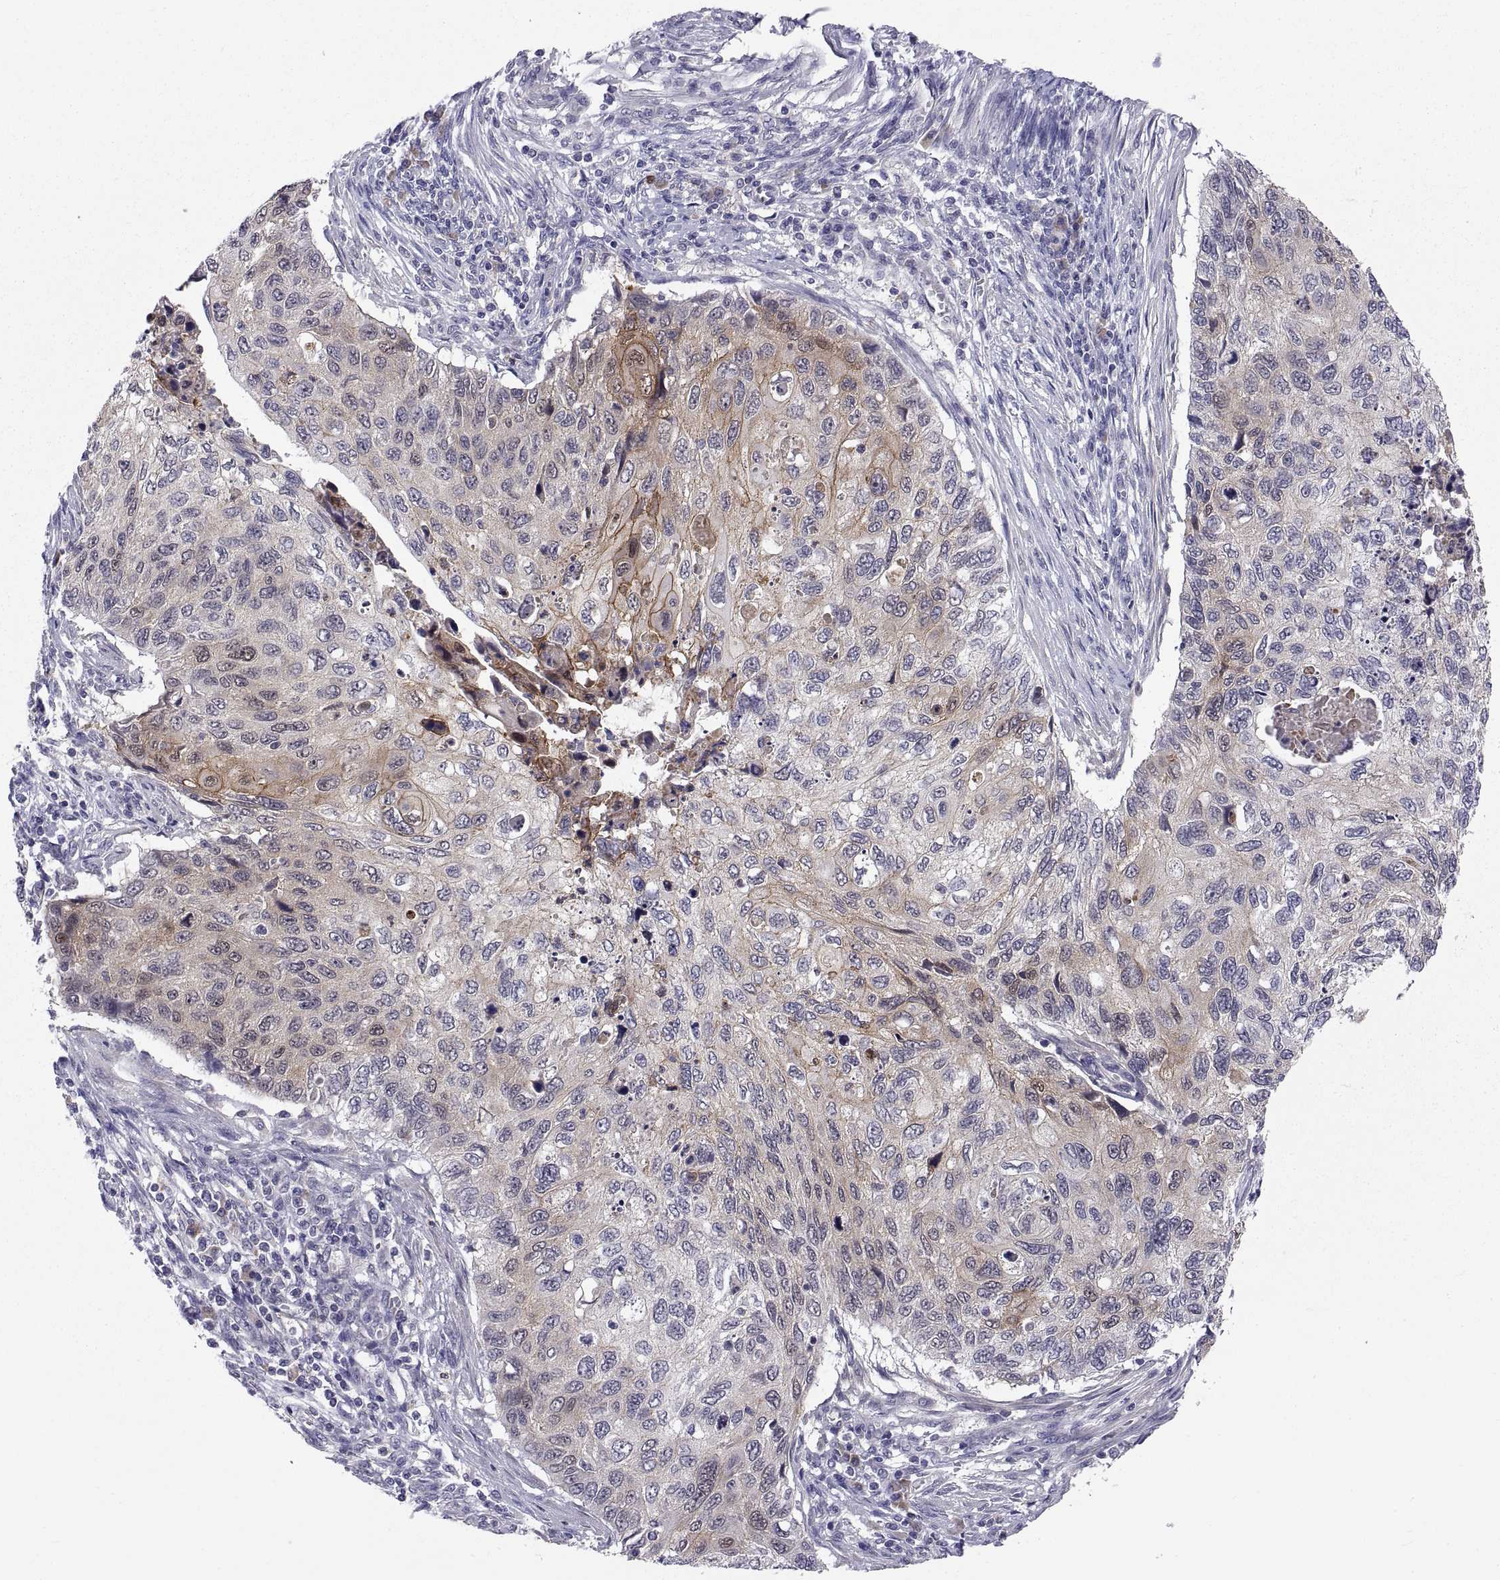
{"staining": {"intensity": "moderate", "quantity": "<25%", "location": "cytoplasmic/membranous"}, "tissue": "cervical cancer", "cell_type": "Tumor cells", "image_type": "cancer", "snomed": [{"axis": "morphology", "description": "Squamous cell carcinoma, NOS"}, {"axis": "topography", "description": "Cervix"}], "caption": "This photomicrograph shows IHC staining of human cervical cancer (squamous cell carcinoma), with low moderate cytoplasmic/membranous staining in approximately <25% of tumor cells.", "gene": "PKP1", "patient": {"sex": "female", "age": 70}}